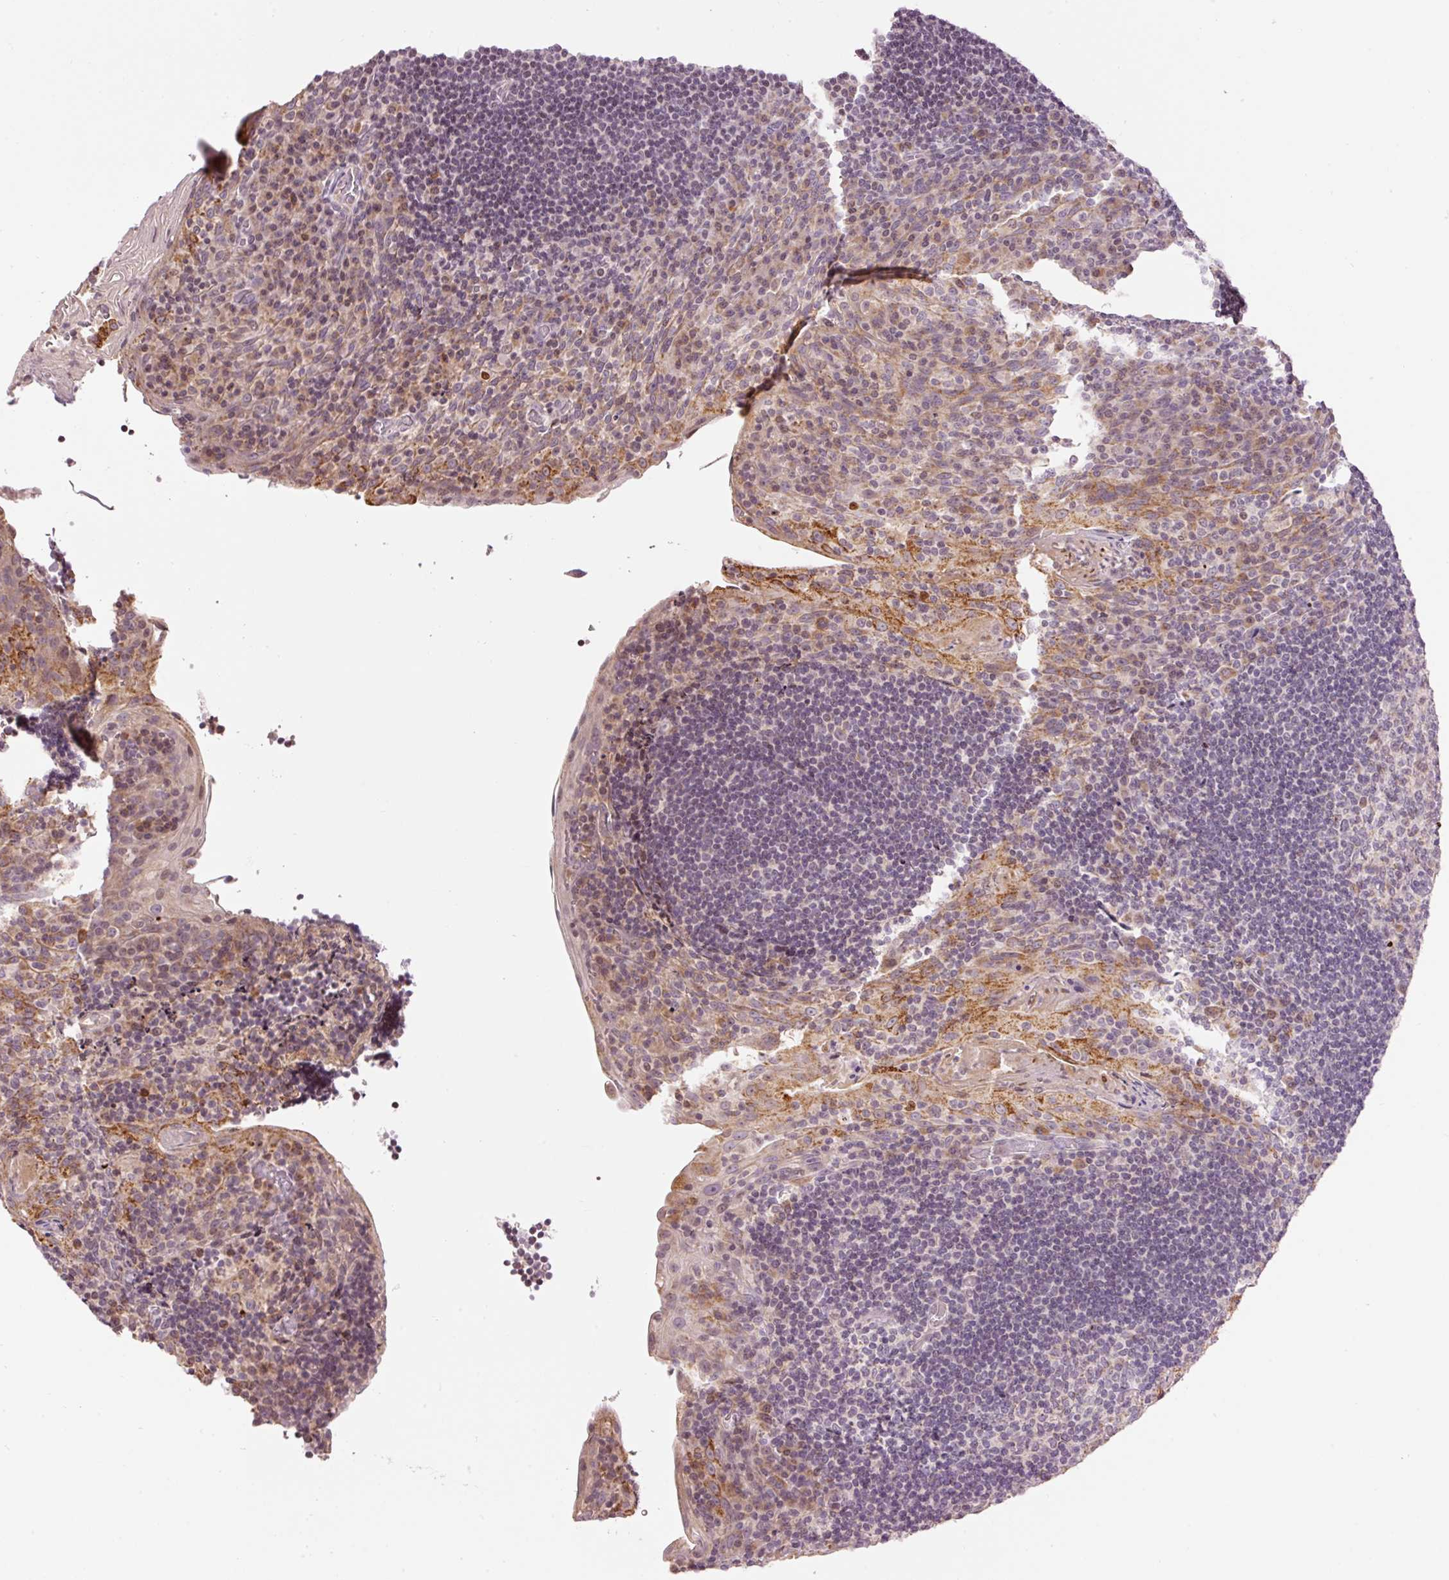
{"staining": {"intensity": "negative", "quantity": "none", "location": "none"}, "tissue": "tonsil", "cell_type": "Germinal center cells", "image_type": "normal", "snomed": [{"axis": "morphology", "description": "Normal tissue, NOS"}, {"axis": "topography", "description": "Tonsil"}], "caption": "Immunohistochemical staining of normal human tonsil demonstrates no significant staining in germinal center cells. Brightfield microscopy of immunohistochemistry (IHC) stained with DAB (3,3'-diaminobenzidine) (brown) and hematoxylin (blue), captured at high magnification.", "gene": "ABHD11", "patient": {"sex": "male", "age": 17}}